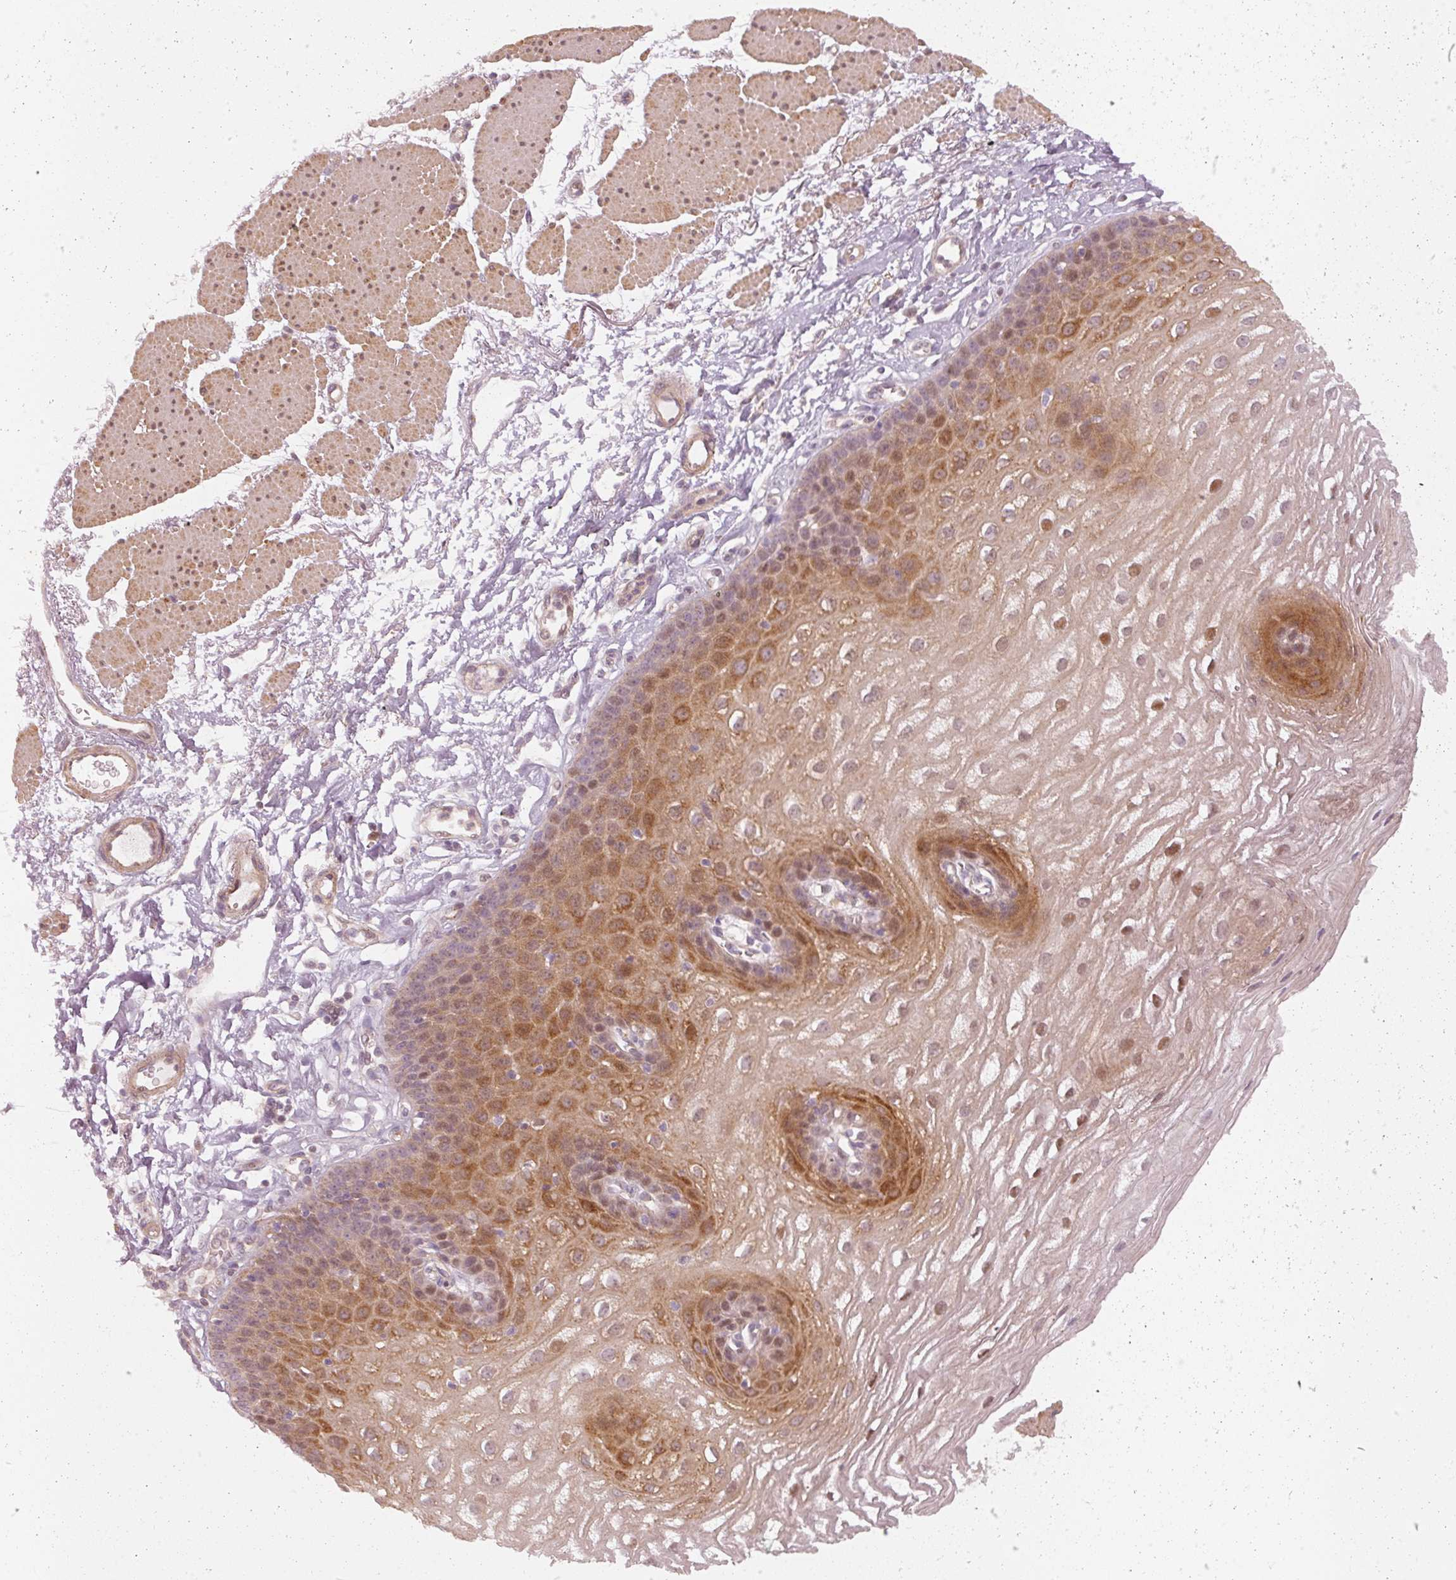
{"staining": {"intensity": "moderate", "quantity": "25%-75%", "location": "cytoplasmic/membranous,nuclear"}, "tissue": "esophagus", "cell_type": "Squamous epithelial cells", "image_type": "normal", "snomed": [{"axis": "morphology", "description": "Normal tissue, NOS"}, {"axis": "topography", "description": "Esophagus"}], "caption": "The photomicrograph shows staining of benign esophagus, revealing moderate cytoplasmic/membranous,nuclear protein staining (brown color) within squamous epithelial cells. The staining was performed using DAB (3,3'-diaminobenzidine), with brown indicating positive protein expression. Nuclei are stained blue with hematoxylin.", "gene": "DAPP1", "patient": {"sex": "female", "age": 81}}